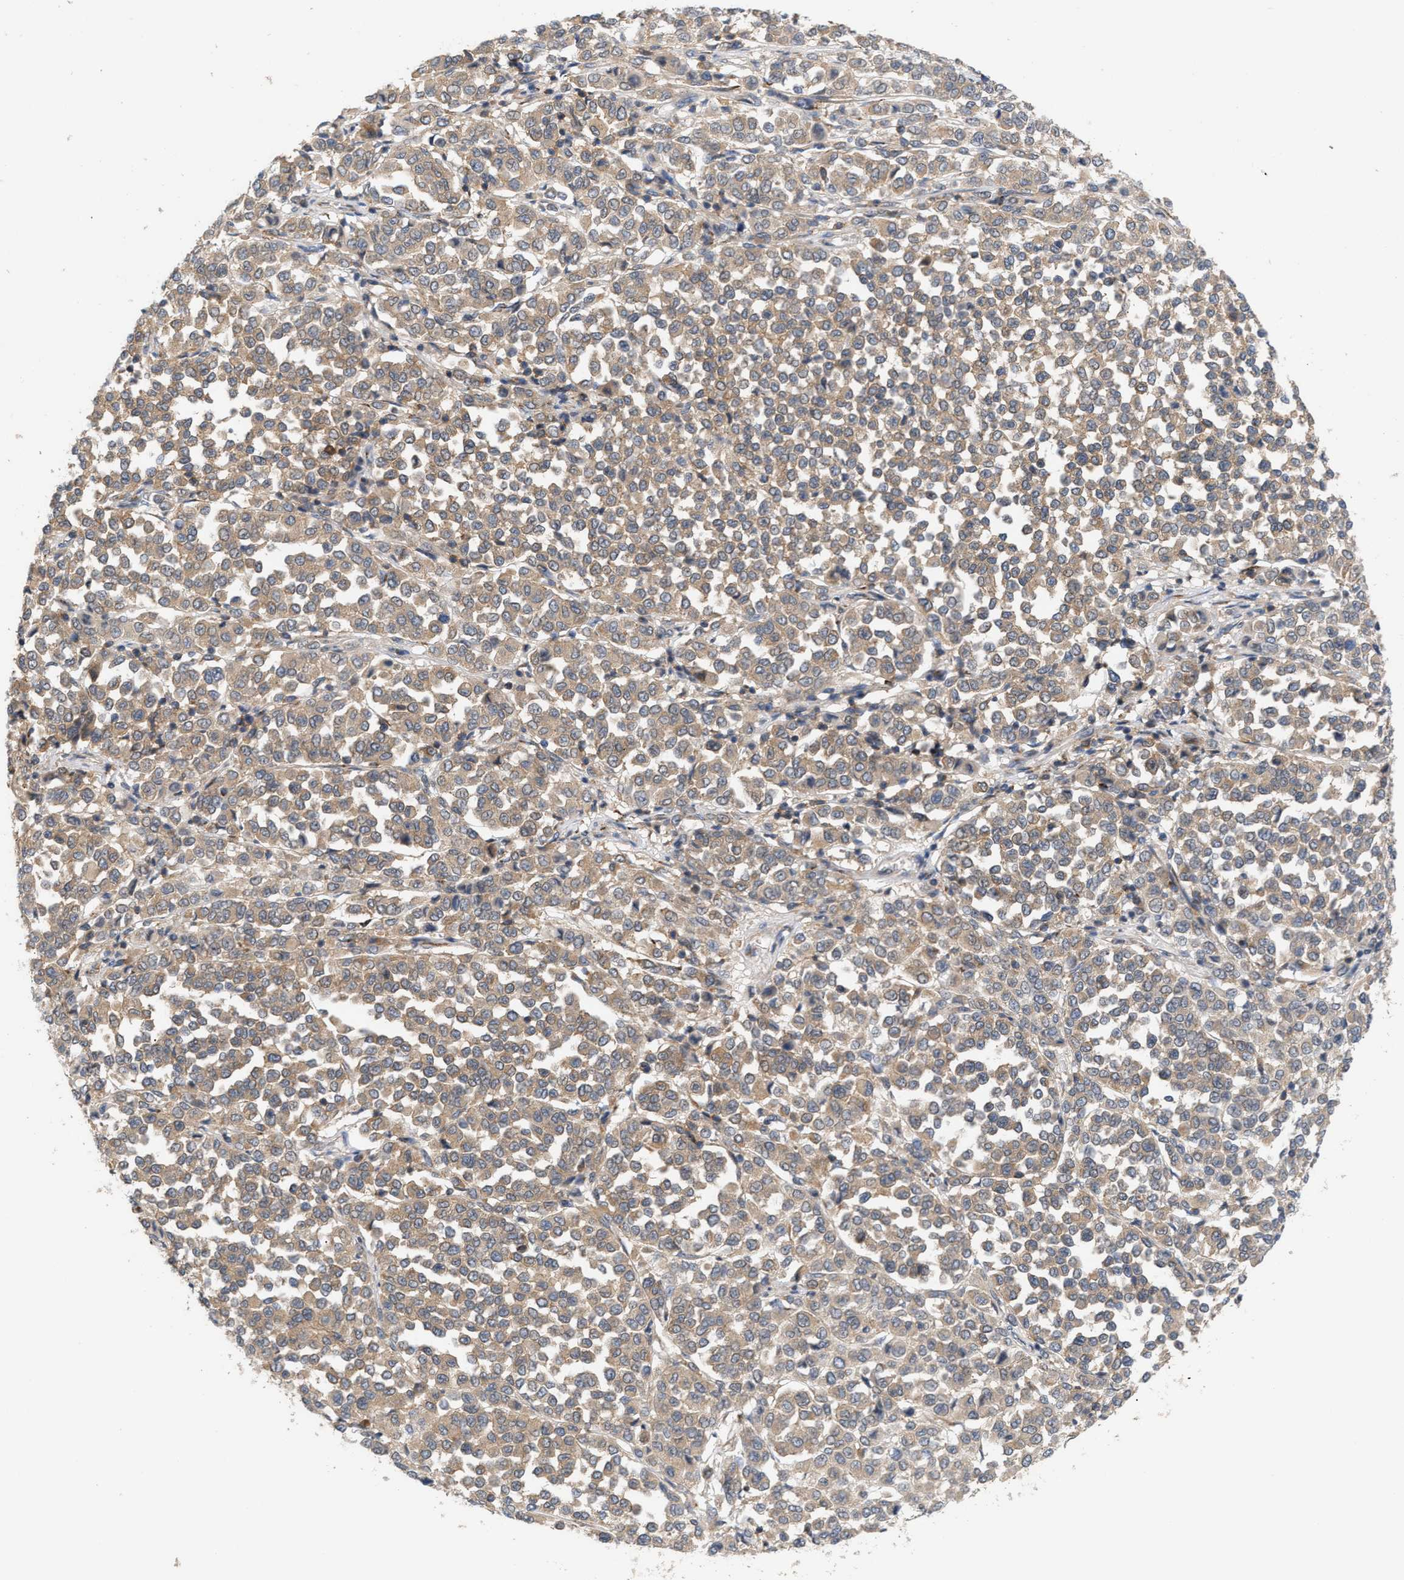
{"staining": {"intensity": "moderate", "quantity": ">75%", "location": "cytoplasmic/membranous"}, "tissue": "melanoma", "cell_type": "Tumor cells", "image_type": "cancer", "snomed": [{"axis": "morphology", "description": "Malignant melanoma, Metastatic site"}, {"axis": "topography", "description": "Pancreas"}], "caption": "Immunohistochemistry (IHC) (DAB) staining of melanoma exhibits moderate cytoplasmic/membranous protein positivity in approximately >75% of tumor cells. (brown staining indicates protein expression, while blue staining denotes nuclei).", "gene": "DBNL", "patient": {"sex": "female", "age": 30}}